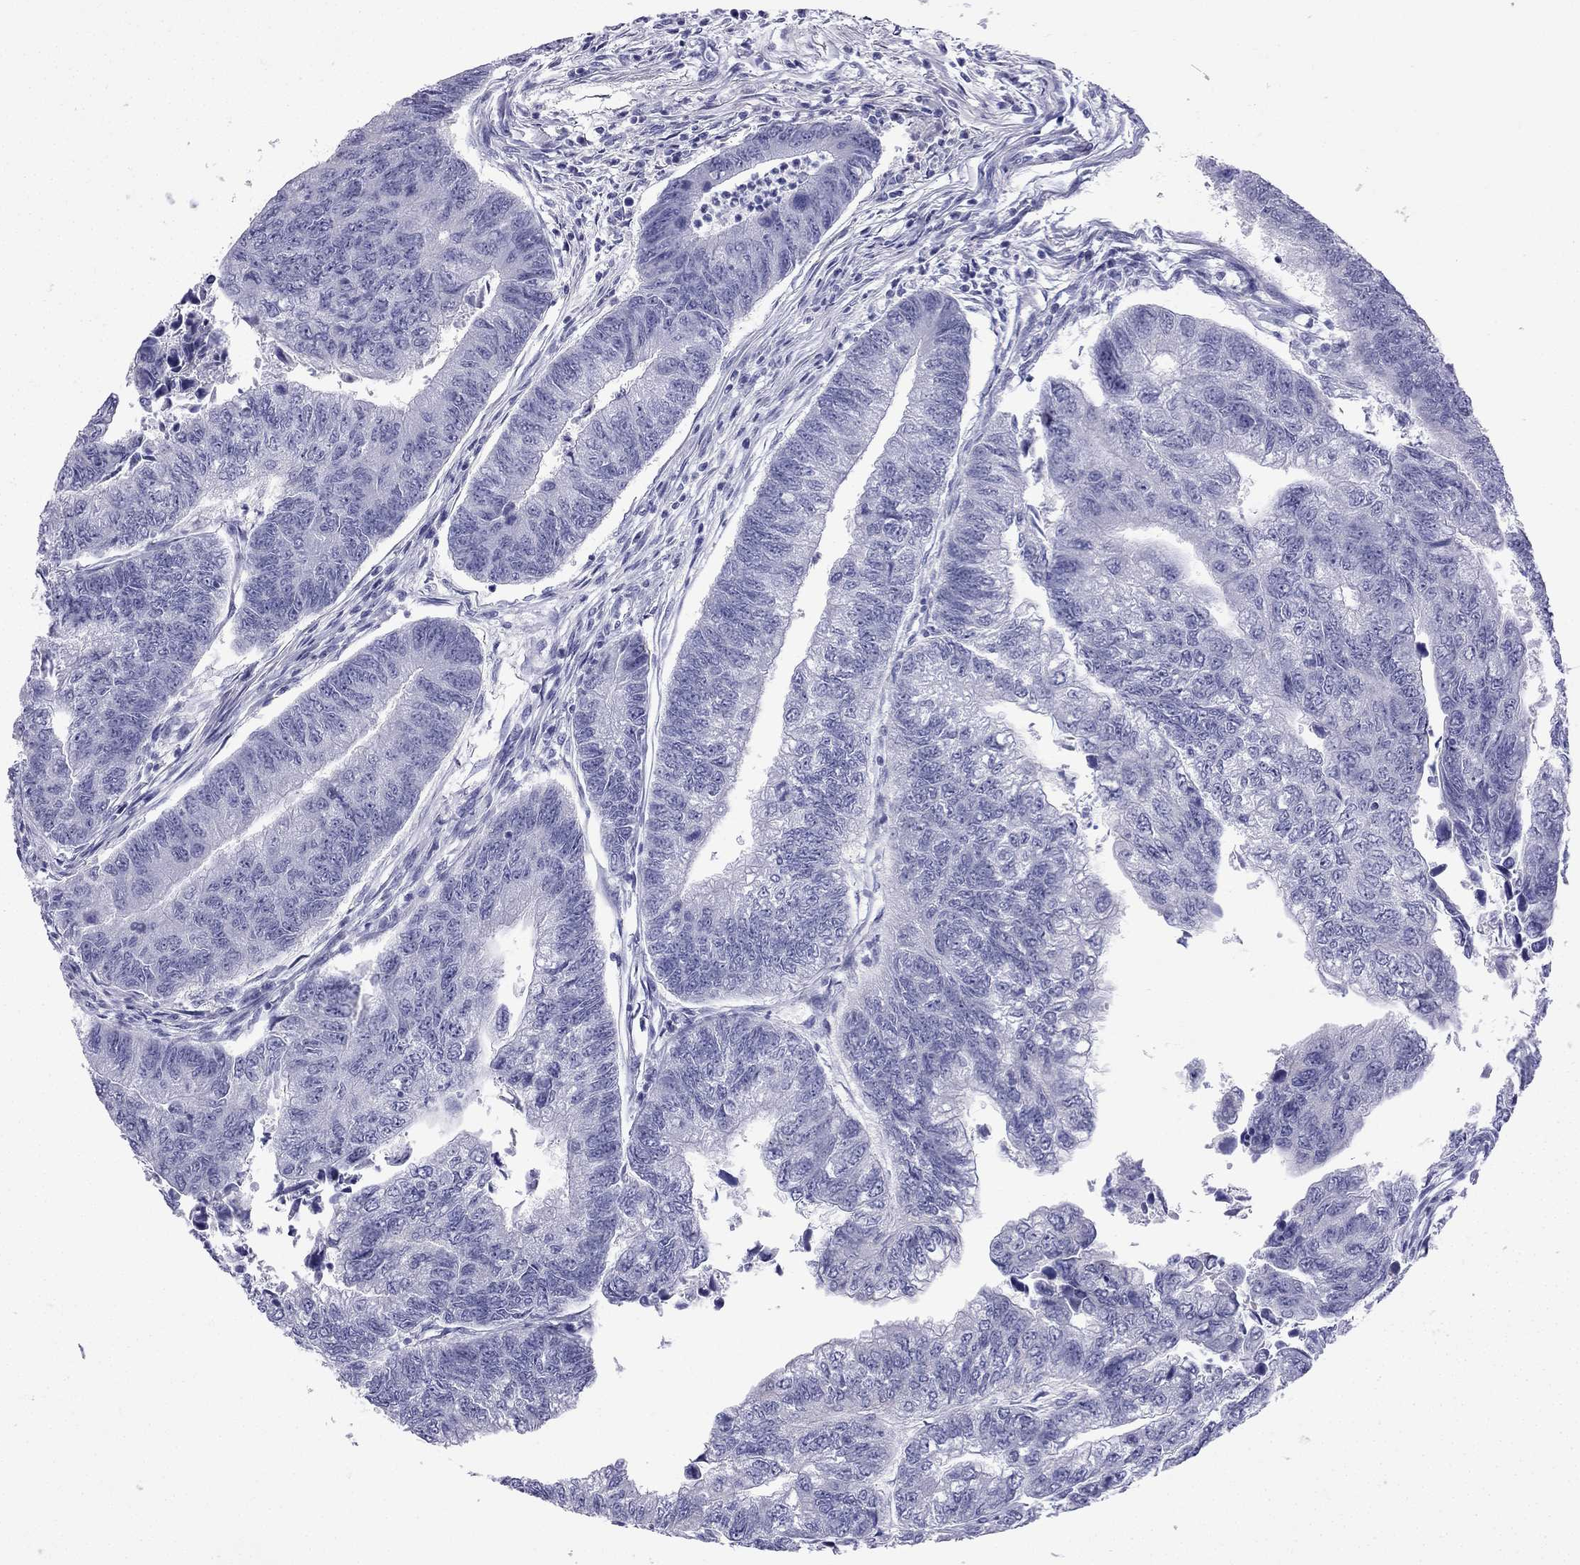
{"staining": {"intensity": "negative", "quantity": "none", "location": "none"}, "tissue": "colorectal cancer", "cell_type": "Tumor cells", "image_type": "cancer", "snomed": [{"axis": "morphology", "description": "Adenocarcinoma, NOS"}, {"axis": "topography", "description": "Colon"}], "caption": "Tumor cells show no significant protein positivity in colorectal adenocarcinoma.", "gene": "GJA8", "patient": {"sex": "female", "age": 65}}